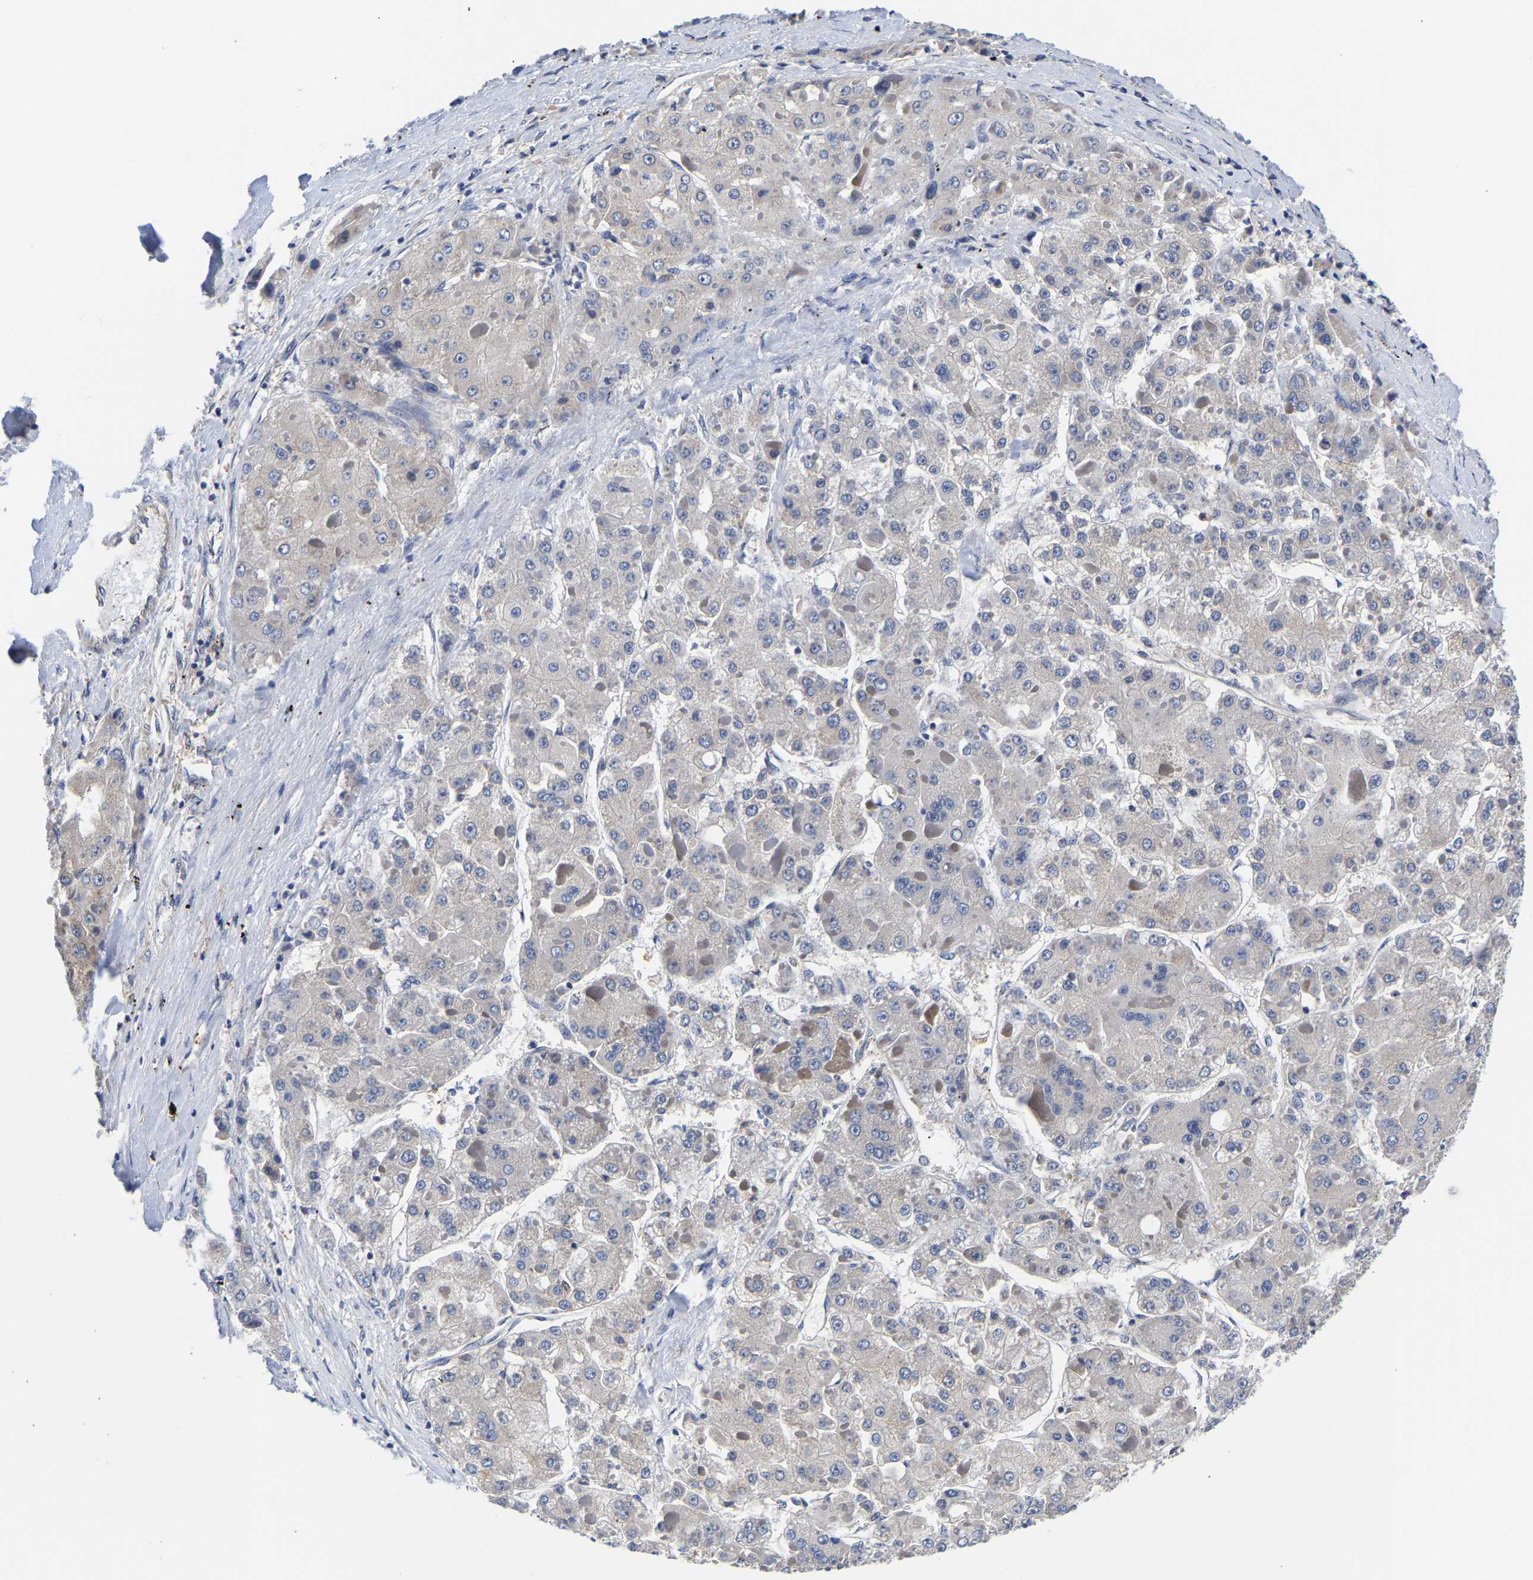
{"staining": {"intensity": "weak", "quantity": "<25%", "location": "cytoplasmic/membranous"}, "tissue": "liver cancer", "cell_type": "Tumor cells", "image_type": "cancer", "snomed": [{"axis": "morphology", "description": "Carcinoma, Hepatocellular, NOS"}, {"axis": "topography", "description": "Liver"}], "caption": "Image shows no significant protein expression in tumor cells of hepatocellular carcinoma (liver). (Immunohistochemistry, brightfield microscopy, high magnification).", "gene": "CCDC6", "patient": {"sex": "female", "age": 73}}